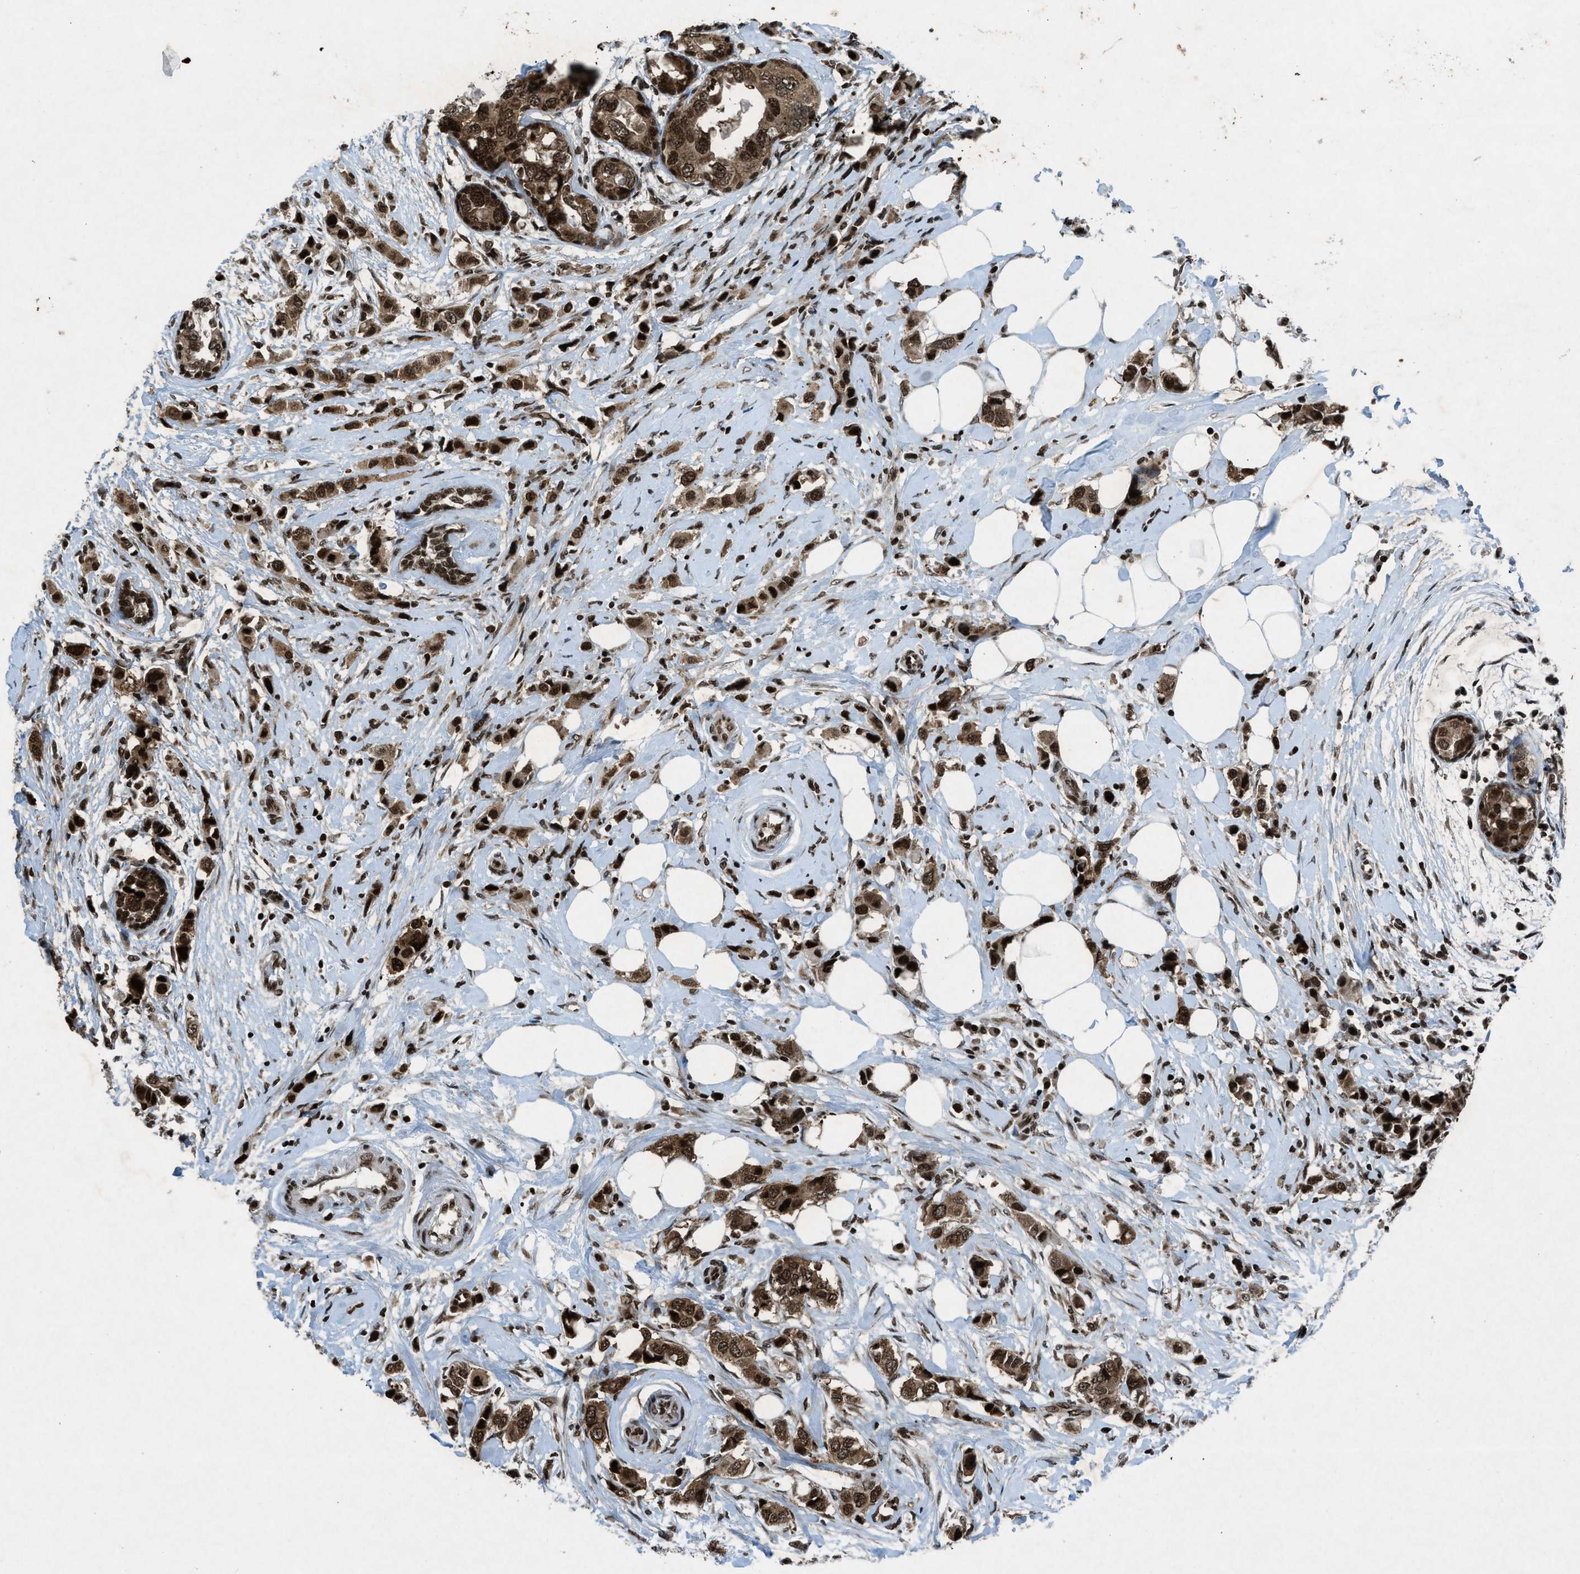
{"staining": {"intensity": "moderate", "quantity": ">75%", "location": "nuclear"}, "tissue": "breast cancer", "cell_type": "Tumor cells", "image_type": "cancer", "snomed": [{"axis": "morphology", "description": "Normal tissue, NOS"}, {"axis": "morphology", "description": "Duct carcinoma"}, {"axis": "topography", "description": "Breast"}], "caption": "IHC (DAB (3,3'-diaminobenzidine)) staining of breast cancer (invasive ductal carcinoma) demonstrates moderate nuclear protein staining in about >75% of tumor cells.", "gene": "NXF1", "patient": {"sex": "female", "age": 50}}